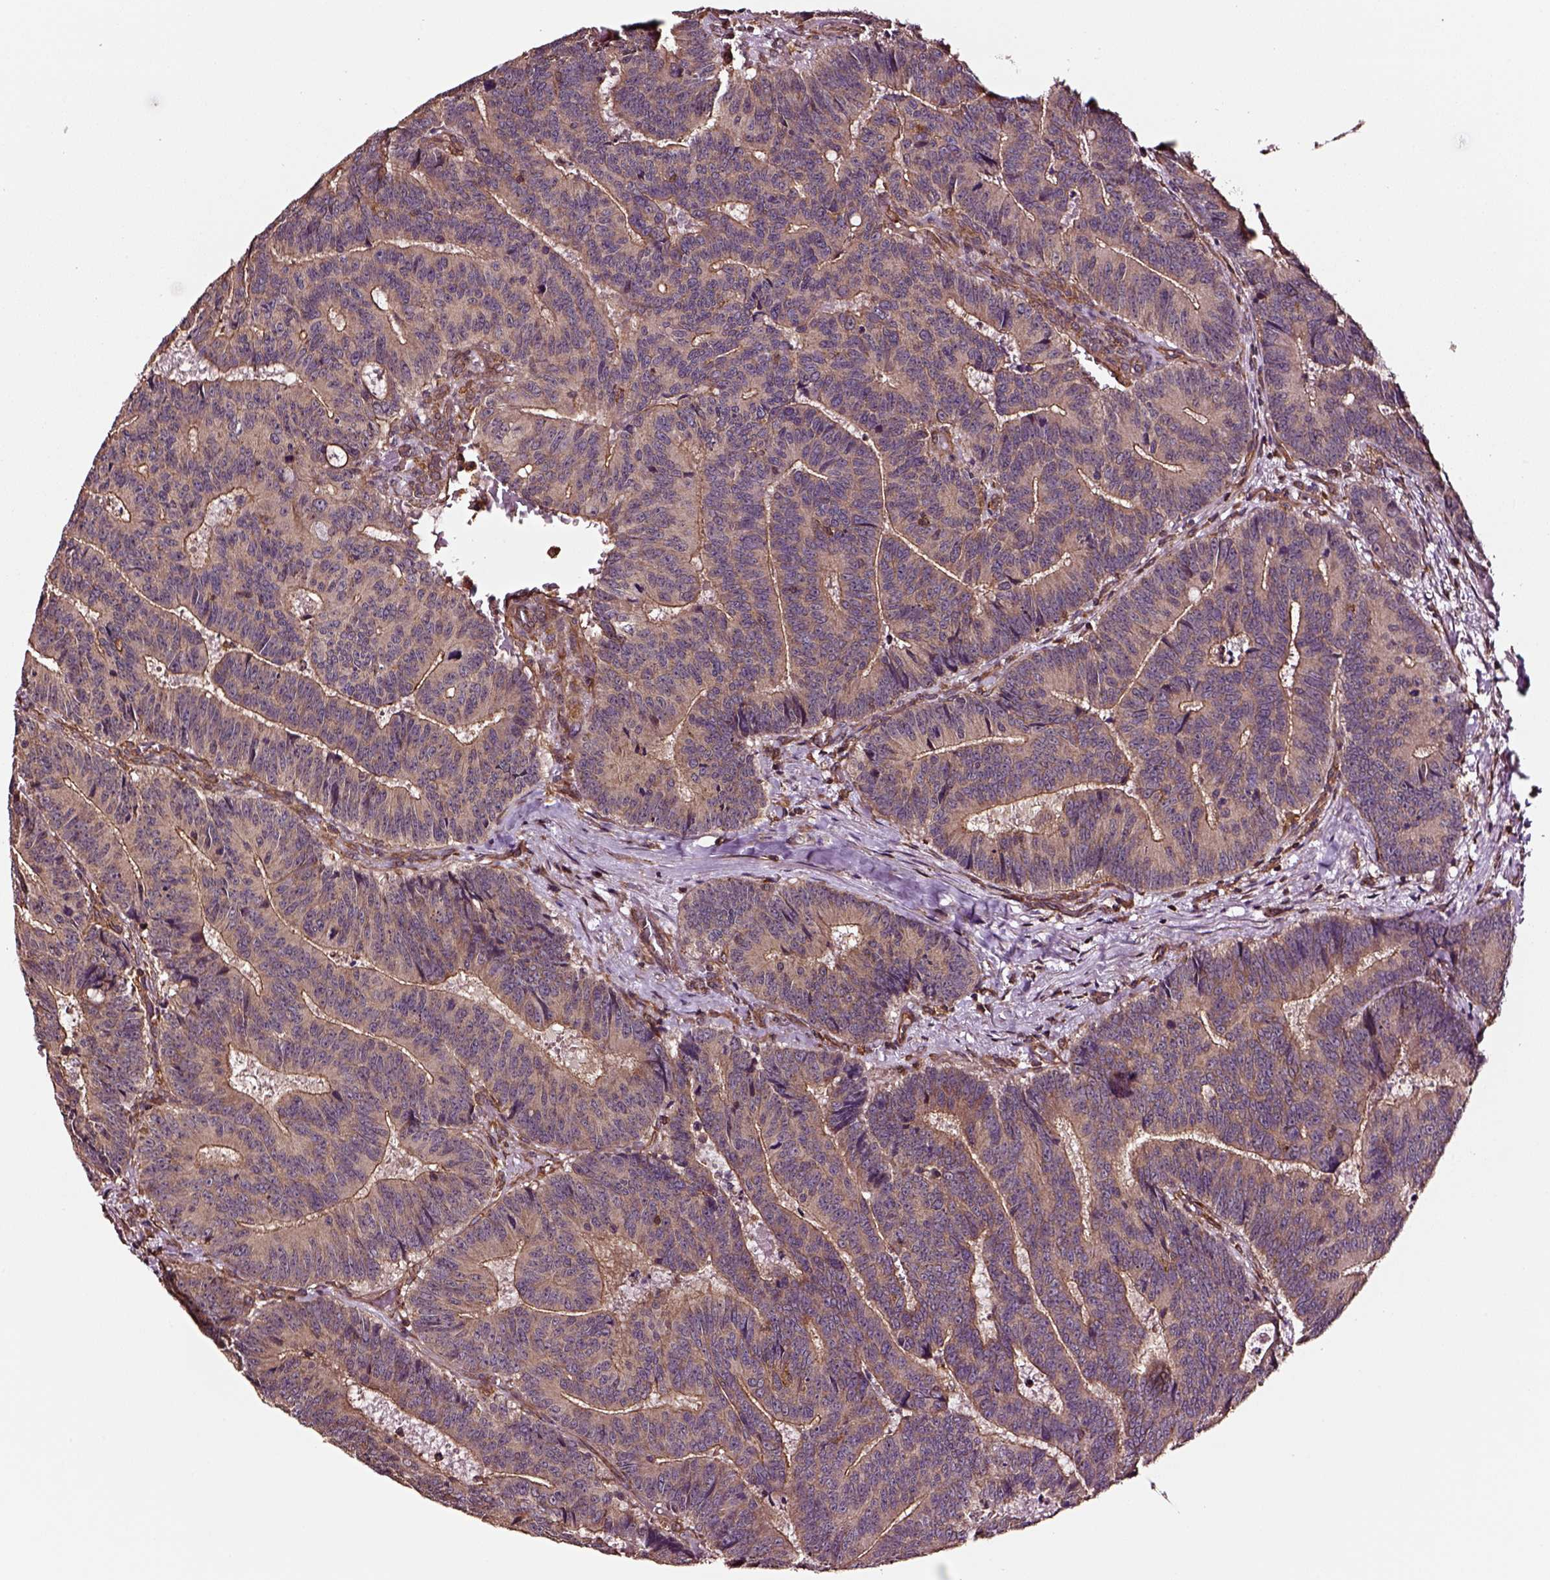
{"staining": {"intensity": "moderate", "quantity": ">75%", "location": "cytoplasmic/membranous"}, "tissue": "colorectal cancer", "cell_type": "Tumor cells", "image_type": "cancer", "snomed": [{"axis": "morphology", "description": "Adenocarcinoma, NOS"}, {"axis": "topography", "description": "Colon"}], "caption": "There is medium levels of moderate cytoplasmic/membranous staining in tumor cells of colorectal adenocarcinoma, as demonstrated by immunohistochemical staining (brown color).", "gene": "RASSF5", "patient": {"sex": "female", "age": 82}}